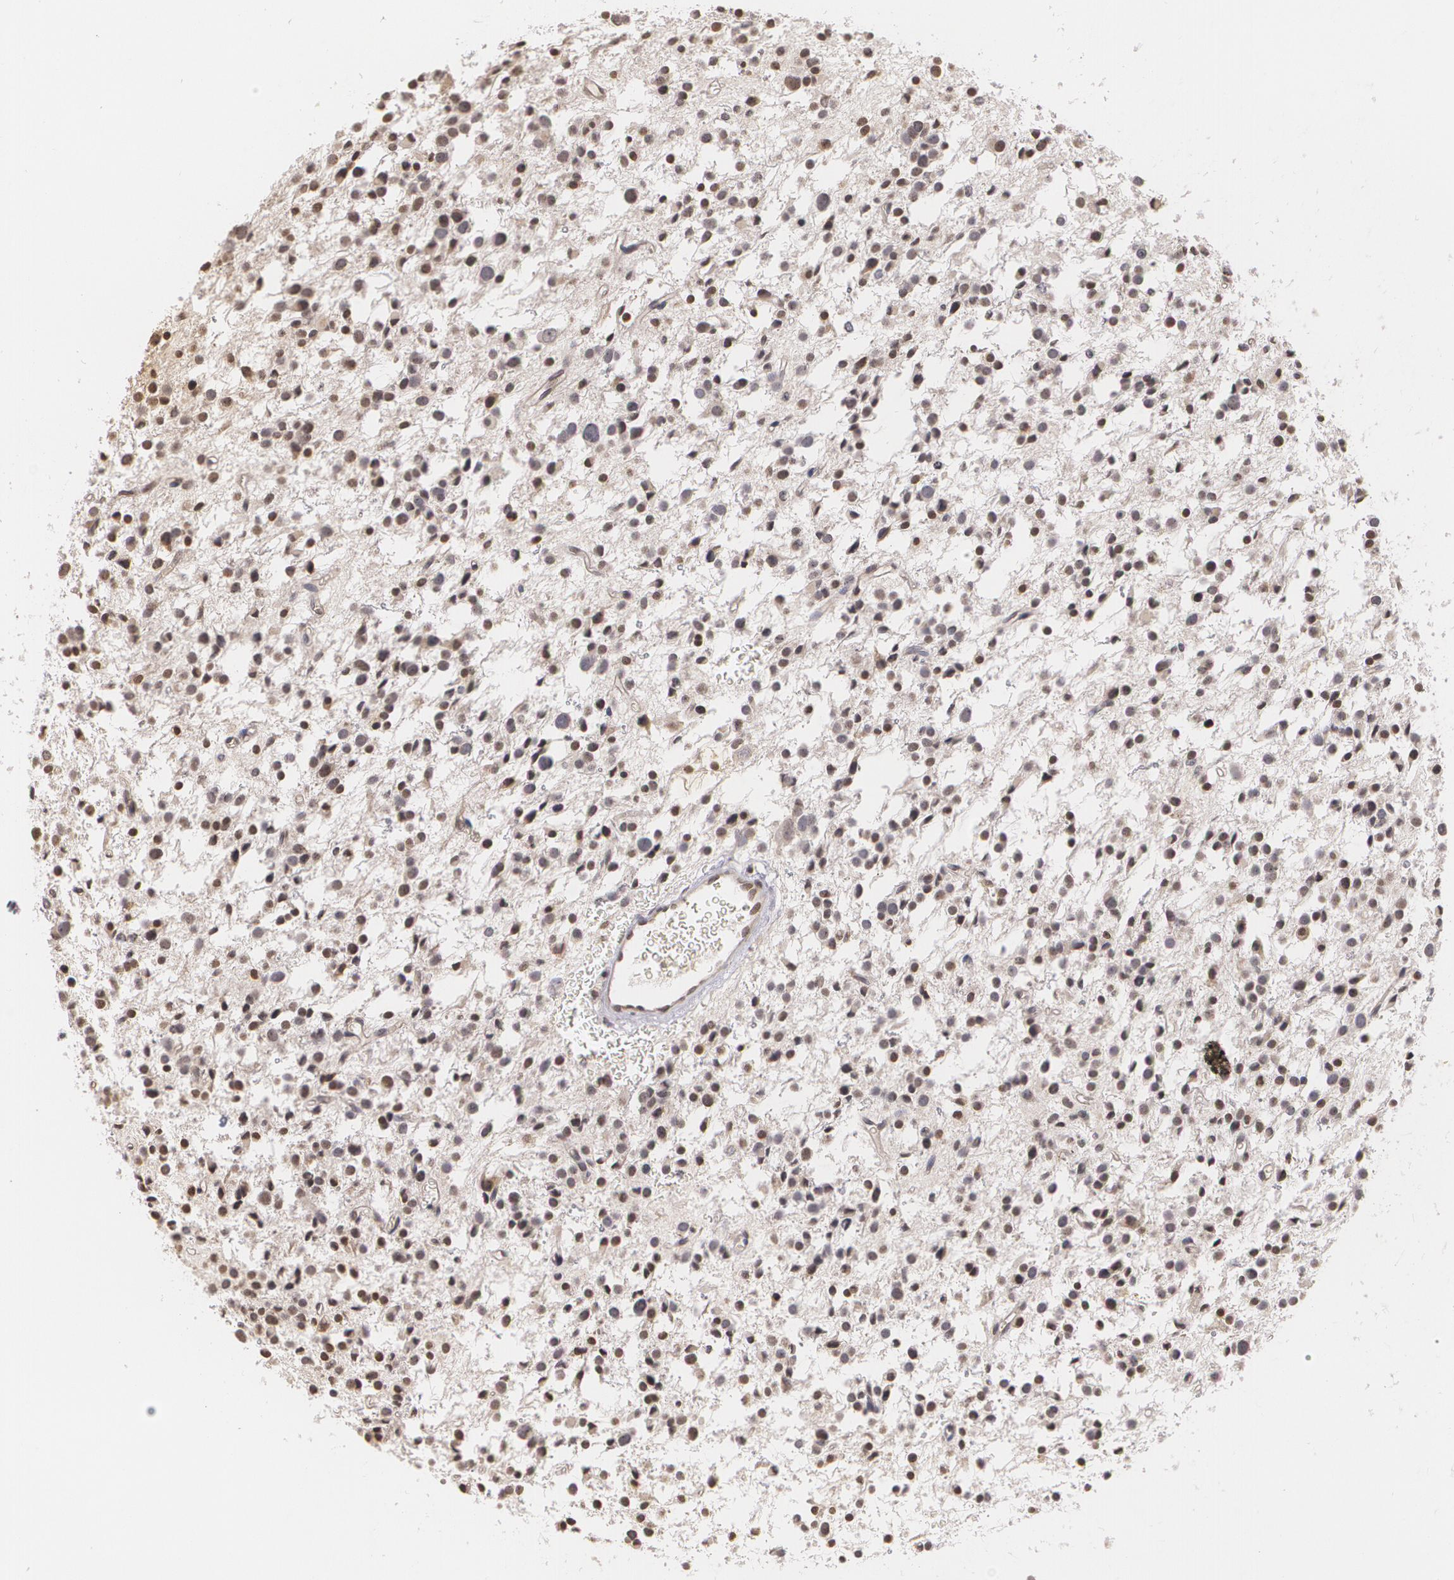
{"staining": {"intensity": "weak", "quantity": ">75%", "location": "nuclear"}, "tissue": "glioma", "cell_type": "Tumor cells", "image_type": "cancer", "snomed": [{"axis": "morphology", "description": "Glioma, malignant, Low grade"}, {"axis": "topography", "description": "Brain"}], "caption": "Protein staining of low-grade glioma (malignant) tissue demonstrates weak nuclear positivity in approximately >75% of tumor cells.", "gene": "VAV3", "patient": {"sex": "female", "age": 36}}